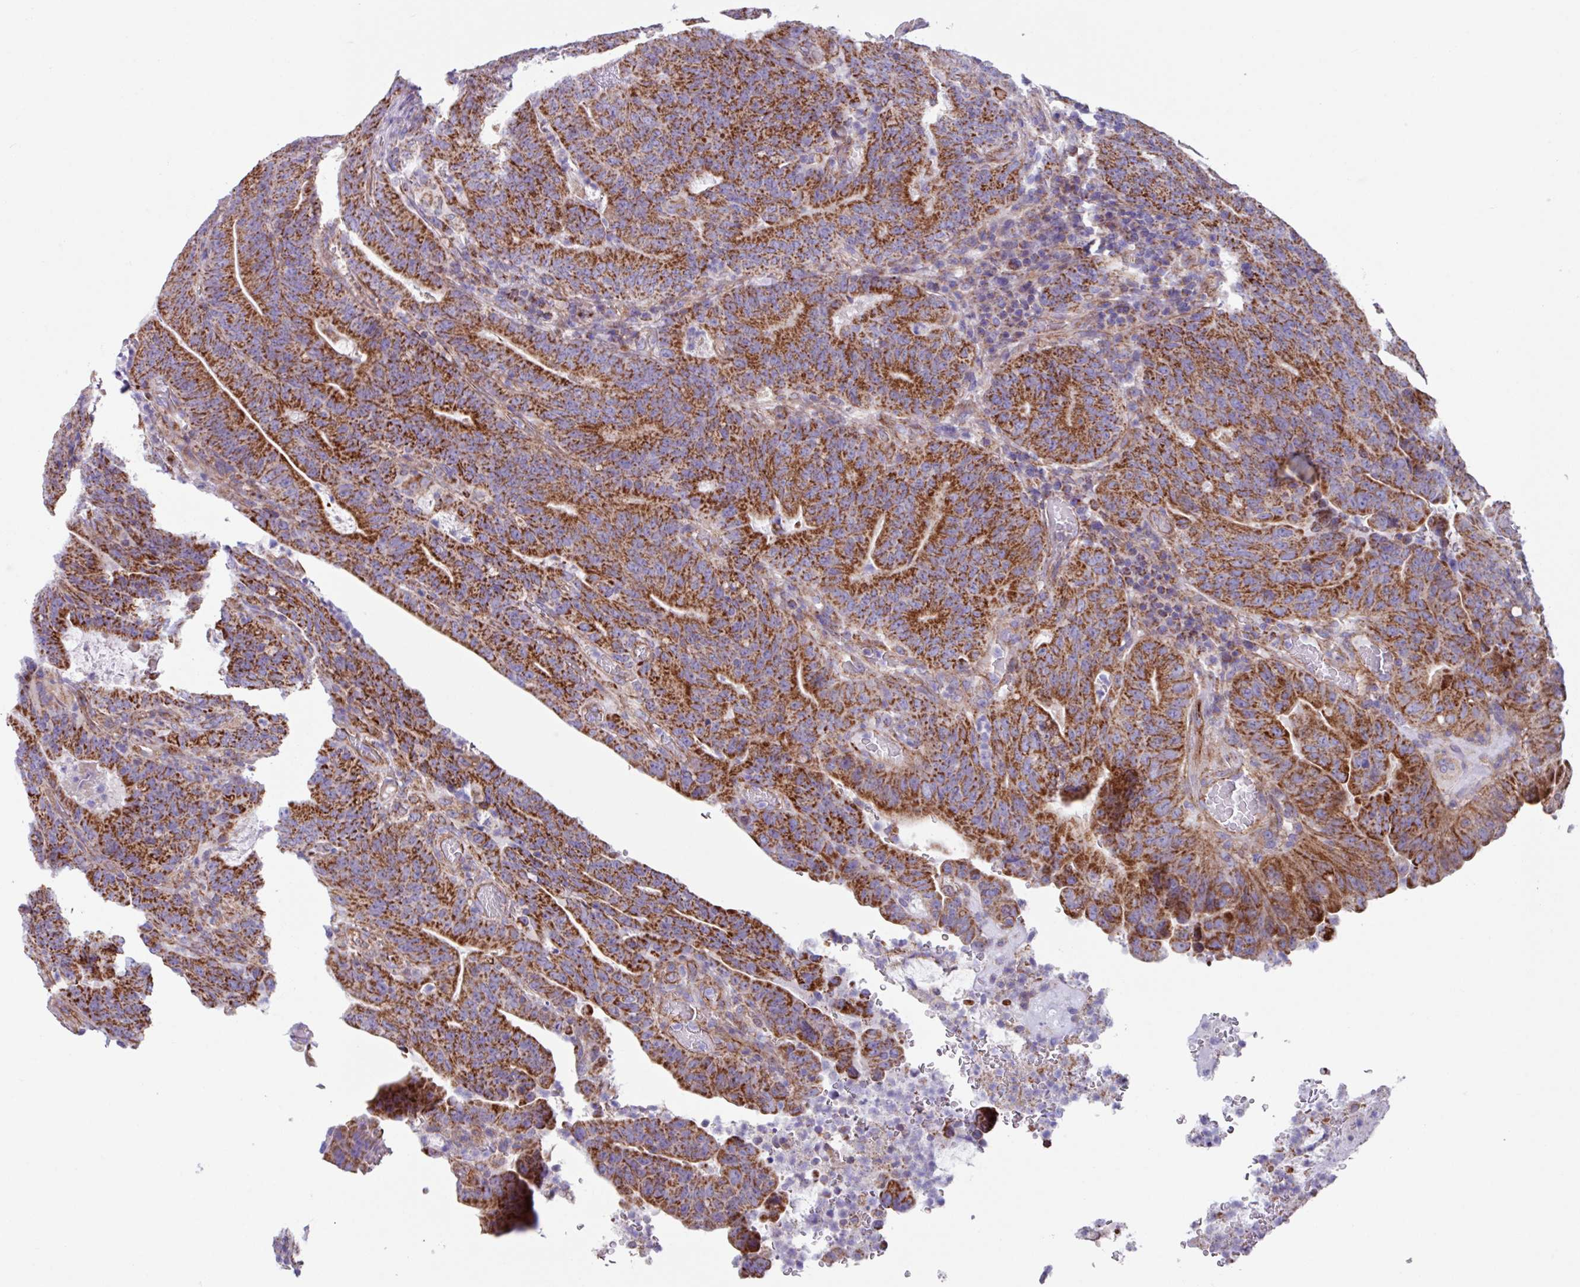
{"staining": {"intensity": "strong", "quantity": ">75%", "location": "cytoplasmic/membranous"}, "tissue": "colorectal cancer", "cell_type": "Tumor cells", "image_type": "cancer", "snomed": [{"axis": "morphology", "description": "Normal tissue, NOS"}, {"axis": "morphology", "description": "Adenocarcinoma, NOS"}, {"axis": "topography", "description": "Colon"}], "caption": "This is an image of IHC staining of colorectal adenocarcinoma, which shows strong expression in the cytoplasmic/membranous of tumor cells.", "gene": "OTULIN", "patient": {"sex": "female", "age": 75}}